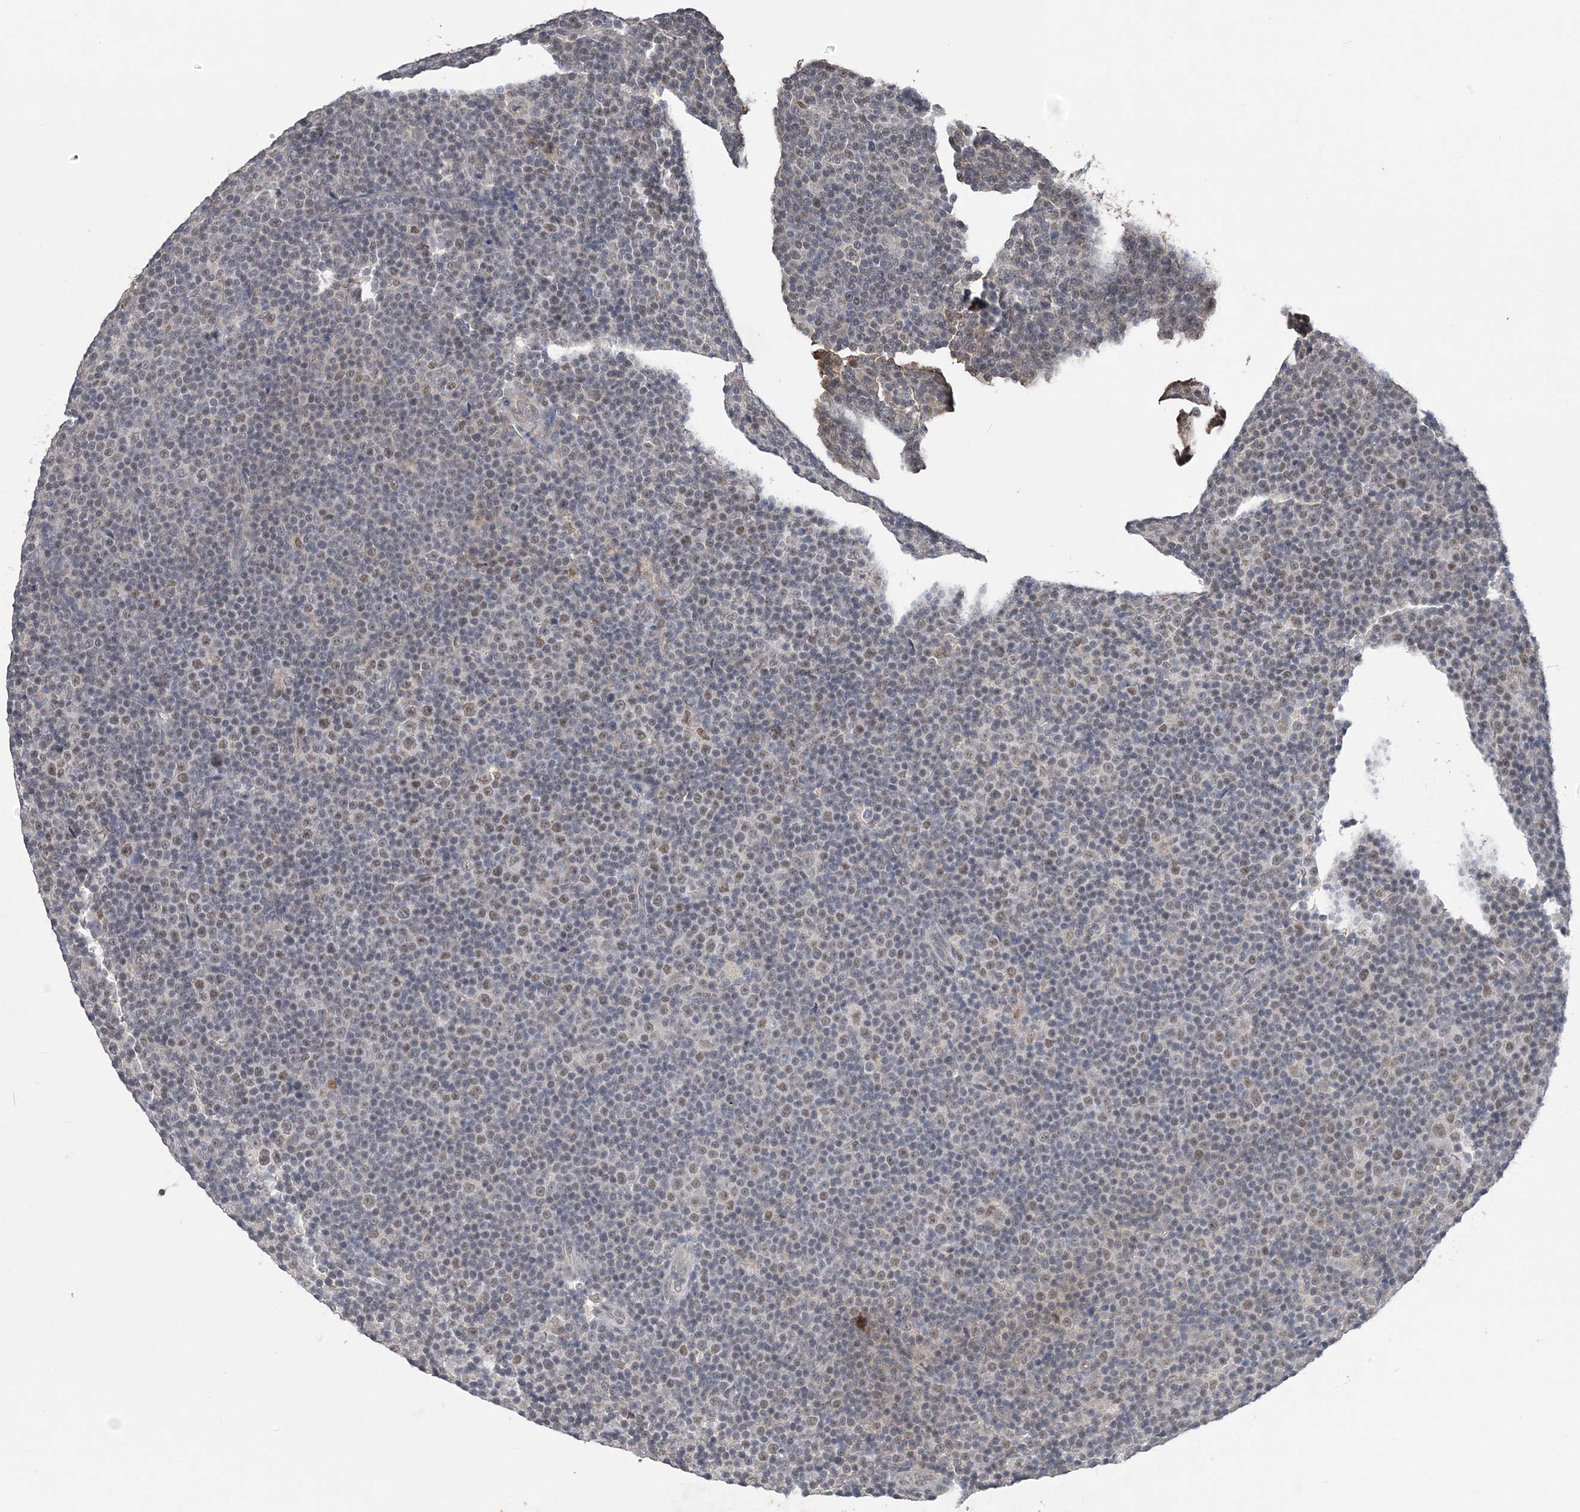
{"staining": {"intensity": "weak", "quantity": "<25%", "location": "nuclear"}, "tissue": "lymphoma", "cell_type": "Tumor cells", "image_type": "cancer", "snomed": [{"axis": "morphology", "description": "Malignant lymphoma, non-Hodgkin's type, Low grade"}, {"axis": "topography", "description": "Lymph node"}], "caption": "DAB (3,3'-diaminobenzidine) immunohistochemical staining of human lymphoma displays no significant expression in tumor cells.", "gene": "ZBTB7A", "patient": {"sex": "female", "age": 67}}